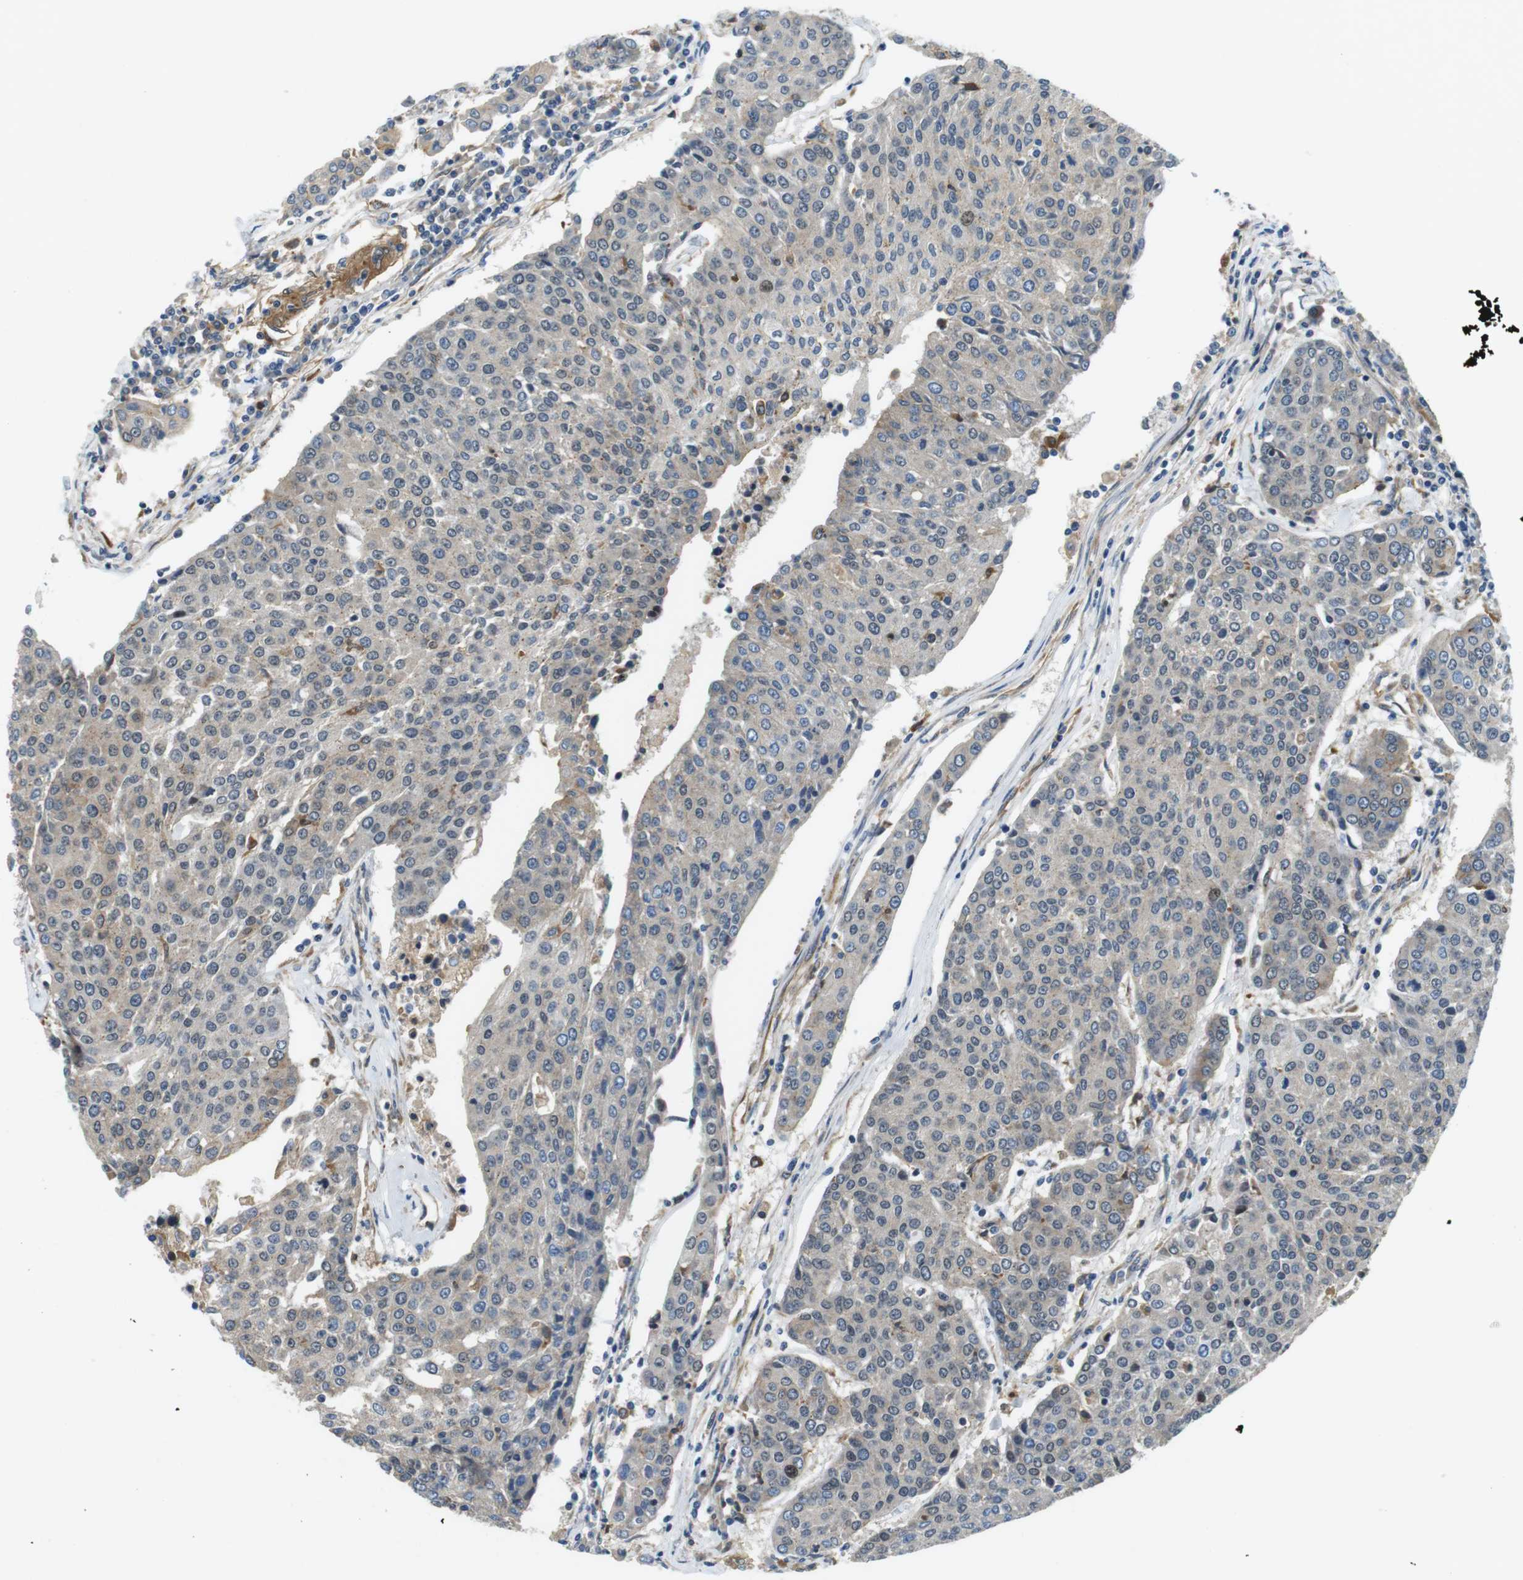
{"staining": {"intensity": "negative", "quantity": "none", "location": "none"}, "tissue": "urothelial cancer", "cell_type": "Tumor cells", "image_type": "cancer", "snomed": [{"axis": "morphology", "description": "Urothelial carcinoma, High grade"}, {"axis": "topography", "description": "Urinary bladder"}], "caption": "This is an immunohistochemistry micrograph of human urothelial cancer. There is no positivity in tumor cells.", "gene": "PALD1", "patient": {"sex": "female", "age": 85}}